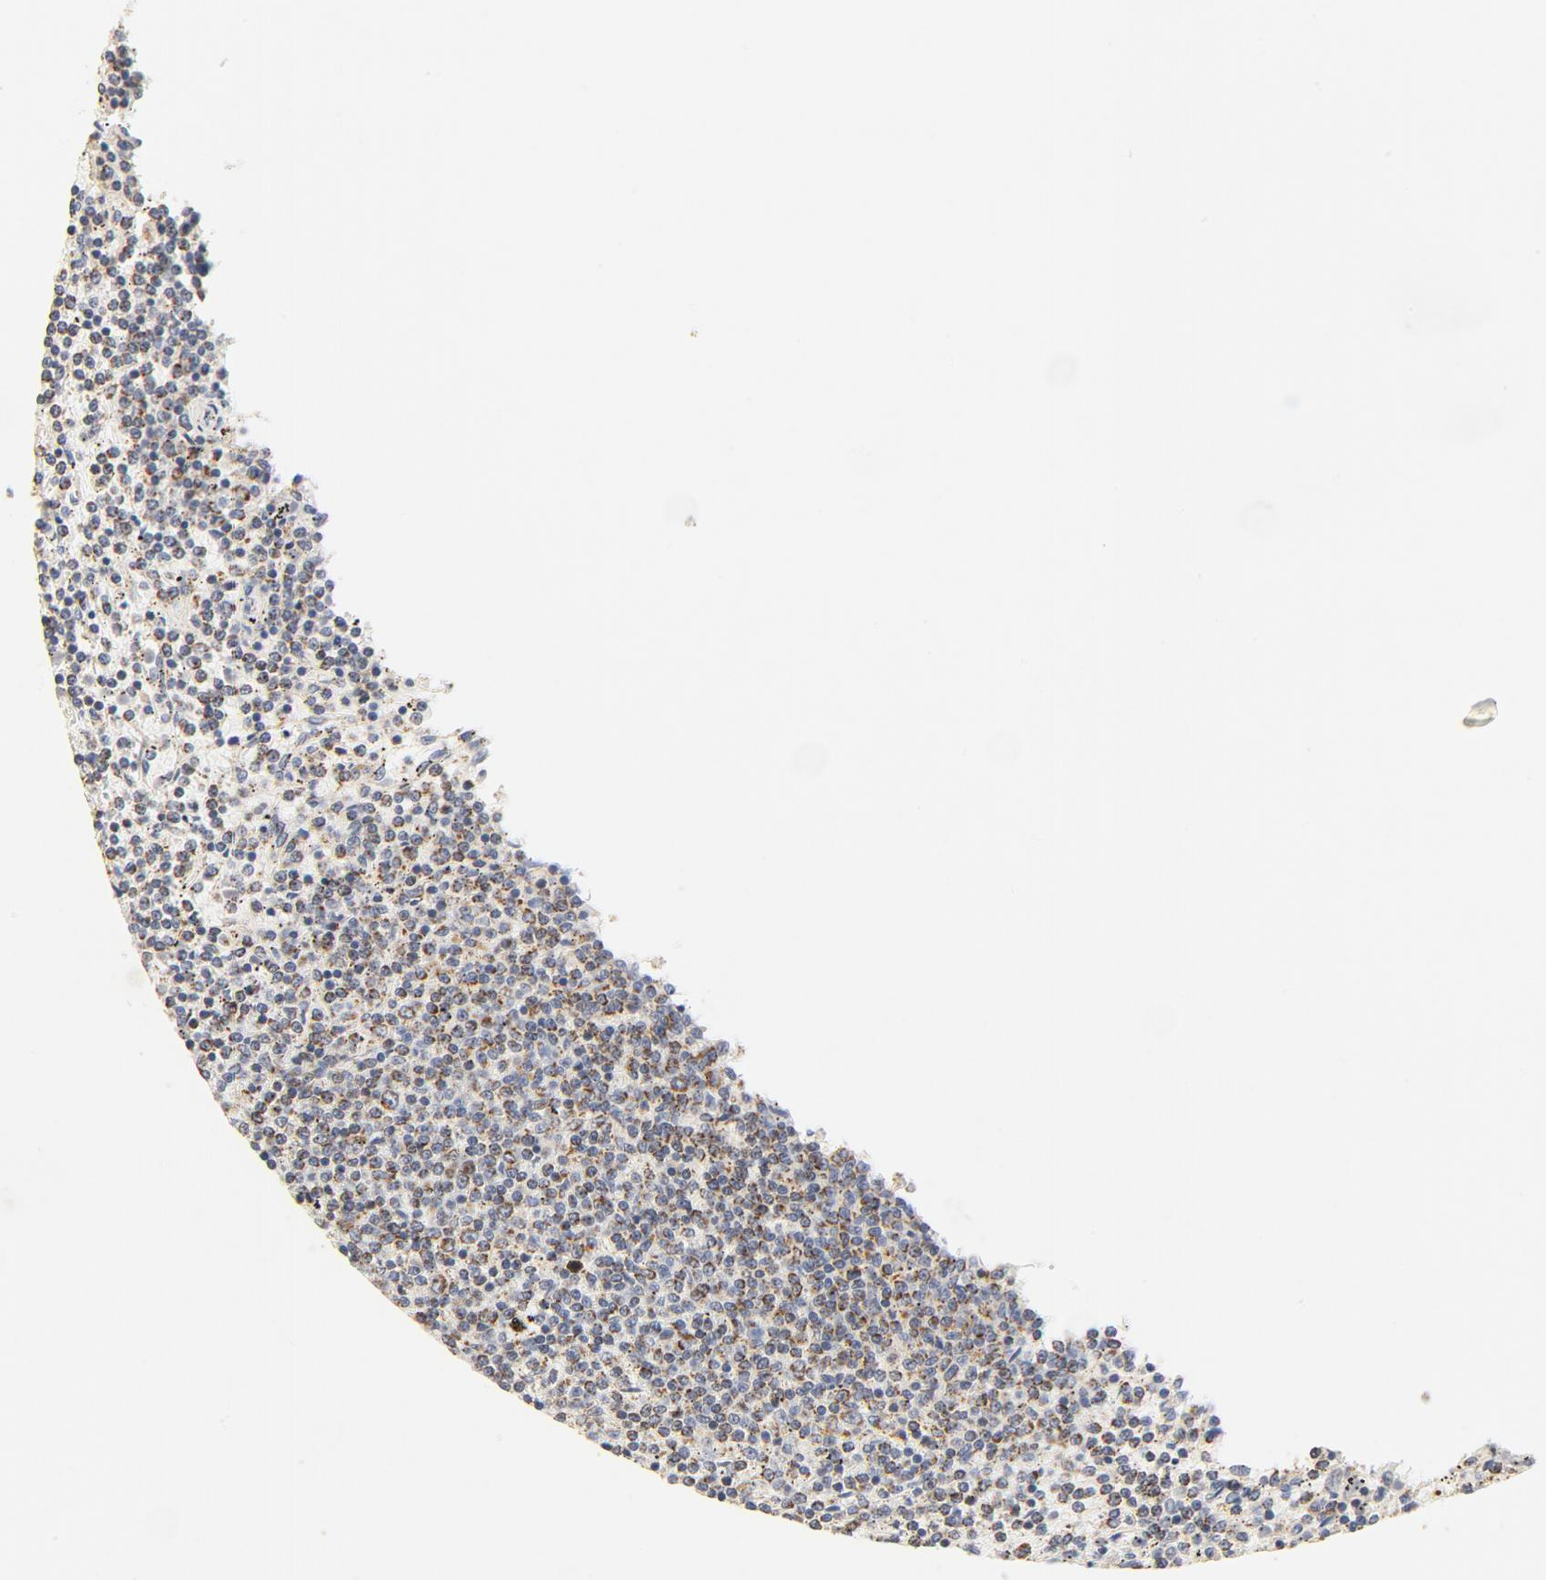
{"staining": {"intensity": "moderate", "quantity": ">75%", "location": "cytoplasmic/membranous"}, "tissue": "lymphoma", "cell_type": "Tumor cells", "image_type": "cancer", "snomed": [{"axis": "morphology", "description": "Malignant lymphoma, non-Hodgkin's type, Low grade"}, {"axis": "topography", "description": "Spleen"}], "caption": "This micrograph reveals immunohistochemistry (IHC) staining of human lymphoma, with medium moderate cytoplasmic/membranous expression in approximately >75% of tumor cells.", "gene": "COX4I1", "patient": {"sex": "female", "age": 50}}